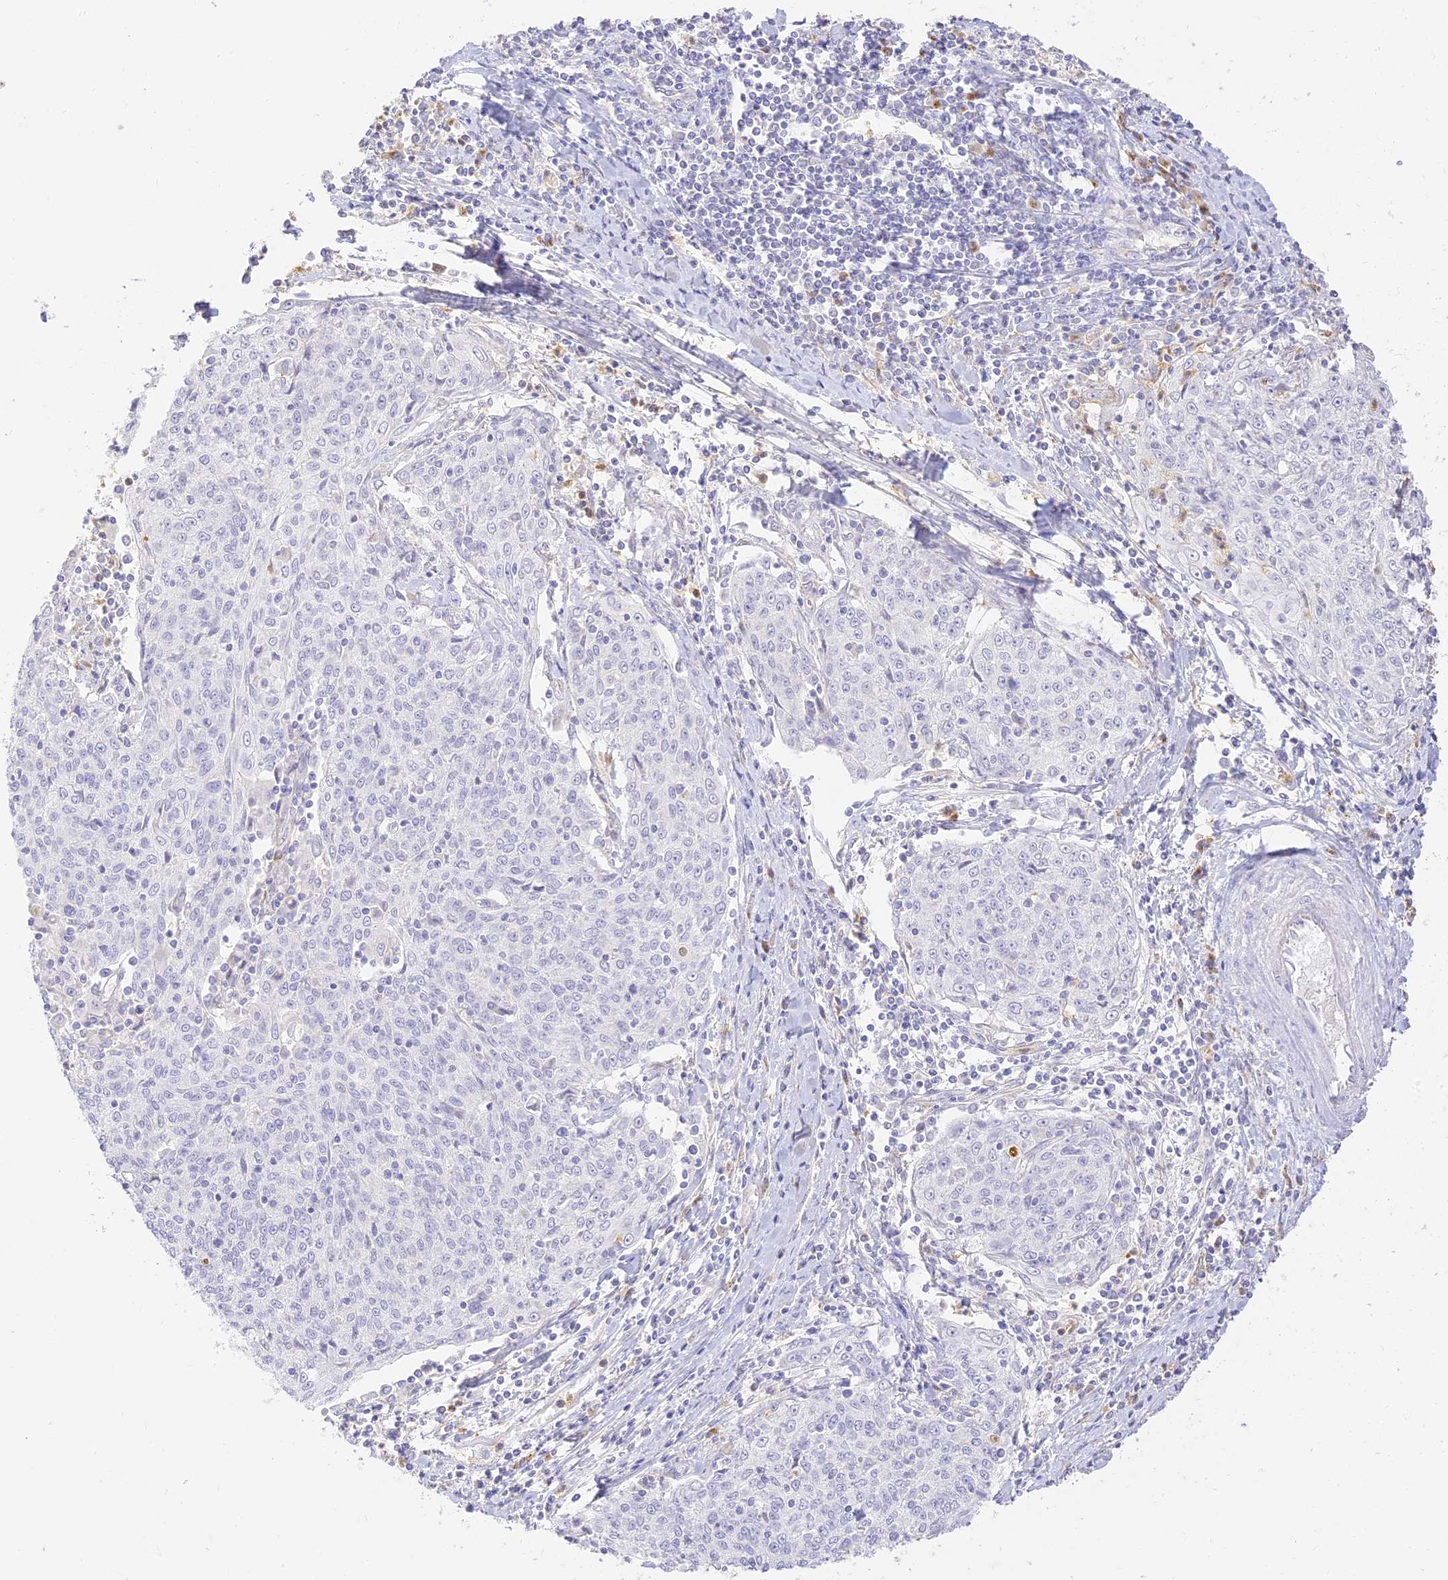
{"staining": {"intensity": "negative", "quantity": "none", "location": "none"}, "tissue": "cervical cancer", "cell_type": "Tumor cells", "image_type": "cancer", "snomed": [{"axis": "morphology", "description": "Squamous cell carcinoma, NOS"}, {"axis": "topography", "description": "Cervix"}], "caption": "Cervical cancer (squamous cell carcinoma) stained for a protein using immunohistochemistry displays no staining tumor cells.", "gene": "SEC13", "patient": {"sex": "female", "age": 48}}